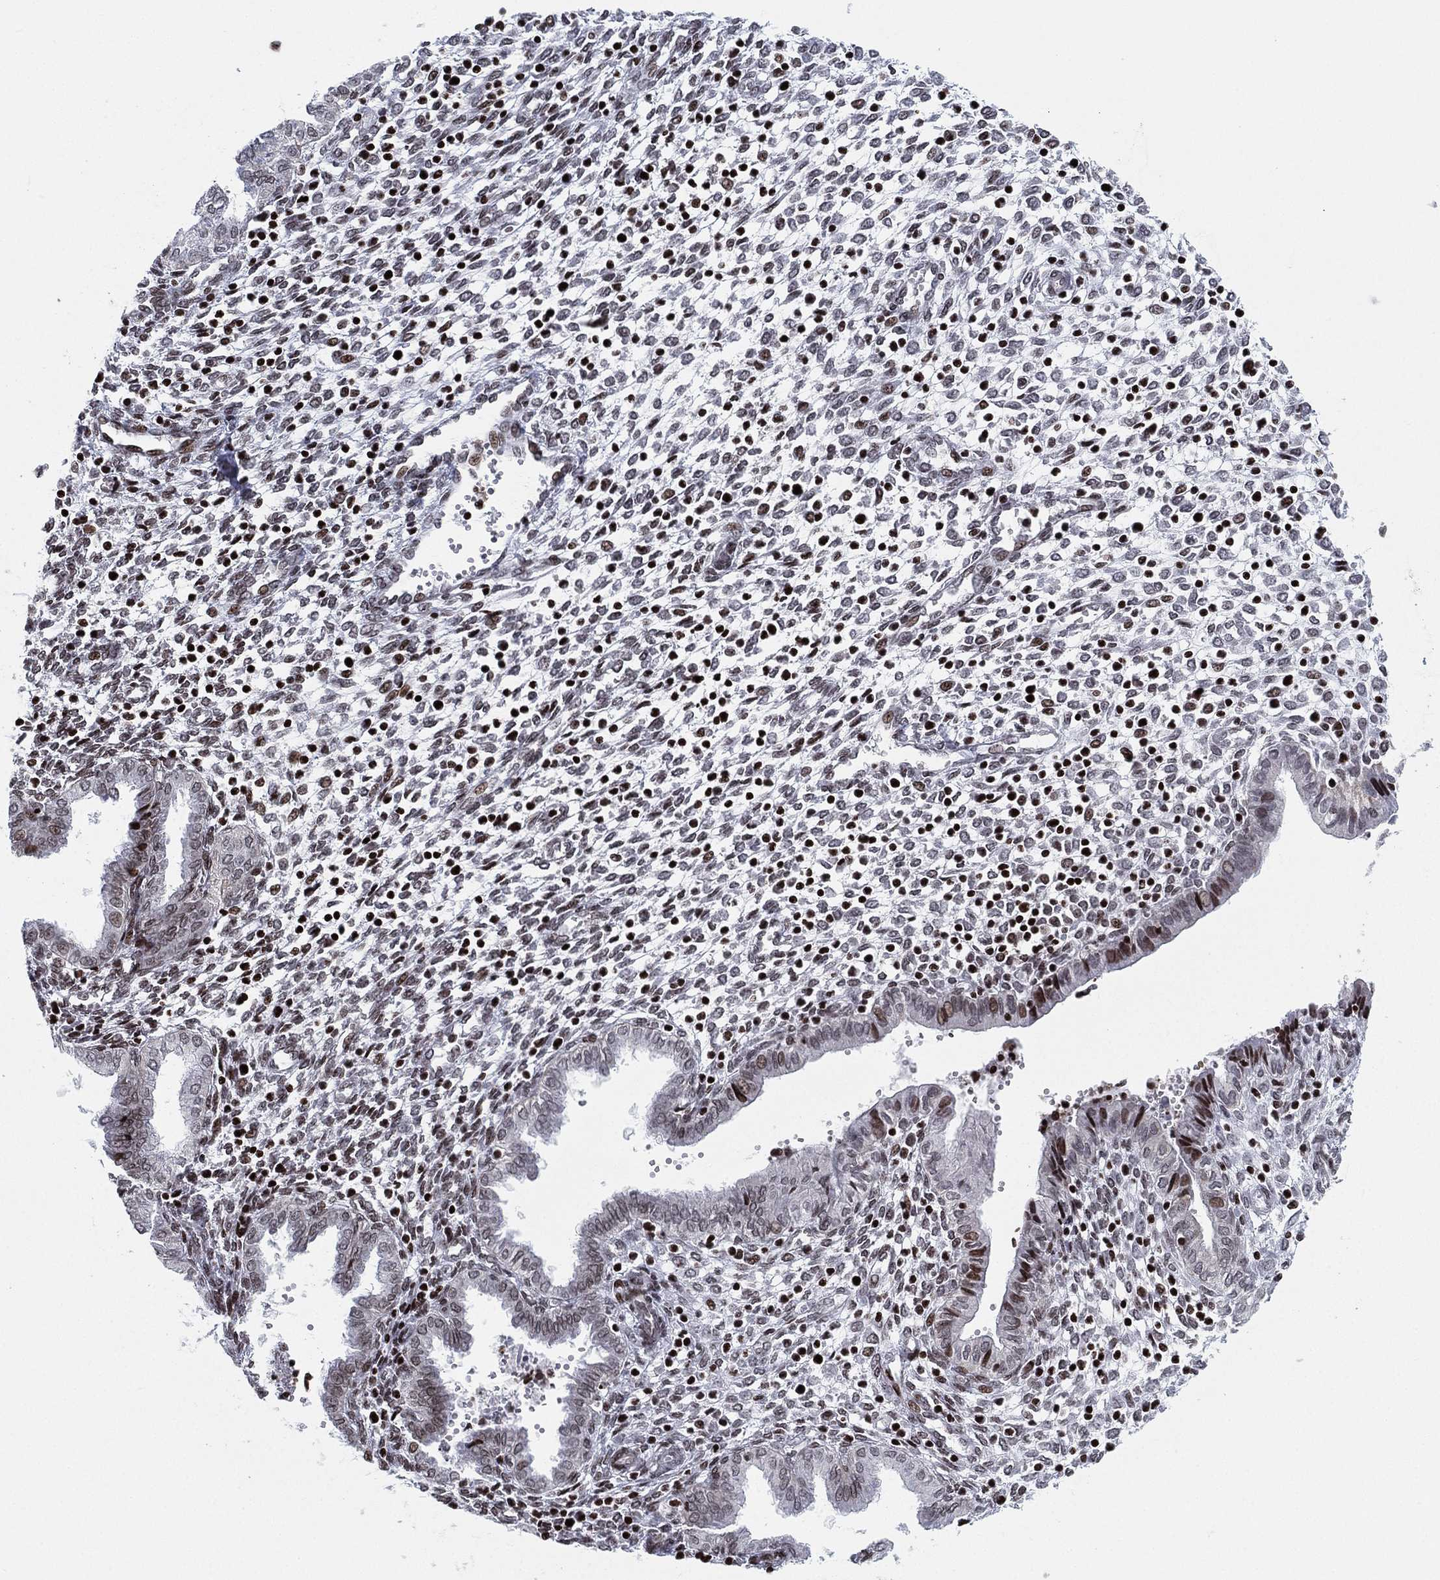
{"staining": {"intensity": "strong", "quantity": ">75%", "location": "nuclear"}, "tissue": "endometrium", "cell_type": "Cells in endometrial stroma", "image_type": "normal", "snomed": [{"axis": "morphology", "description": "Normal tissue, NOS"}, {"axis": "topography", "description": "Endometrium"}], "caption": "Immunohistochemical staining of normal endometrium exhibits high levels of strong nuclear staining in approximately >75% of cells in endometrial stroma. (brown staining indicates protein expression, while blue staining denotes nuclei).", "gene": "MFSD14A", "patient": {"sex": "female", "age": 43}}